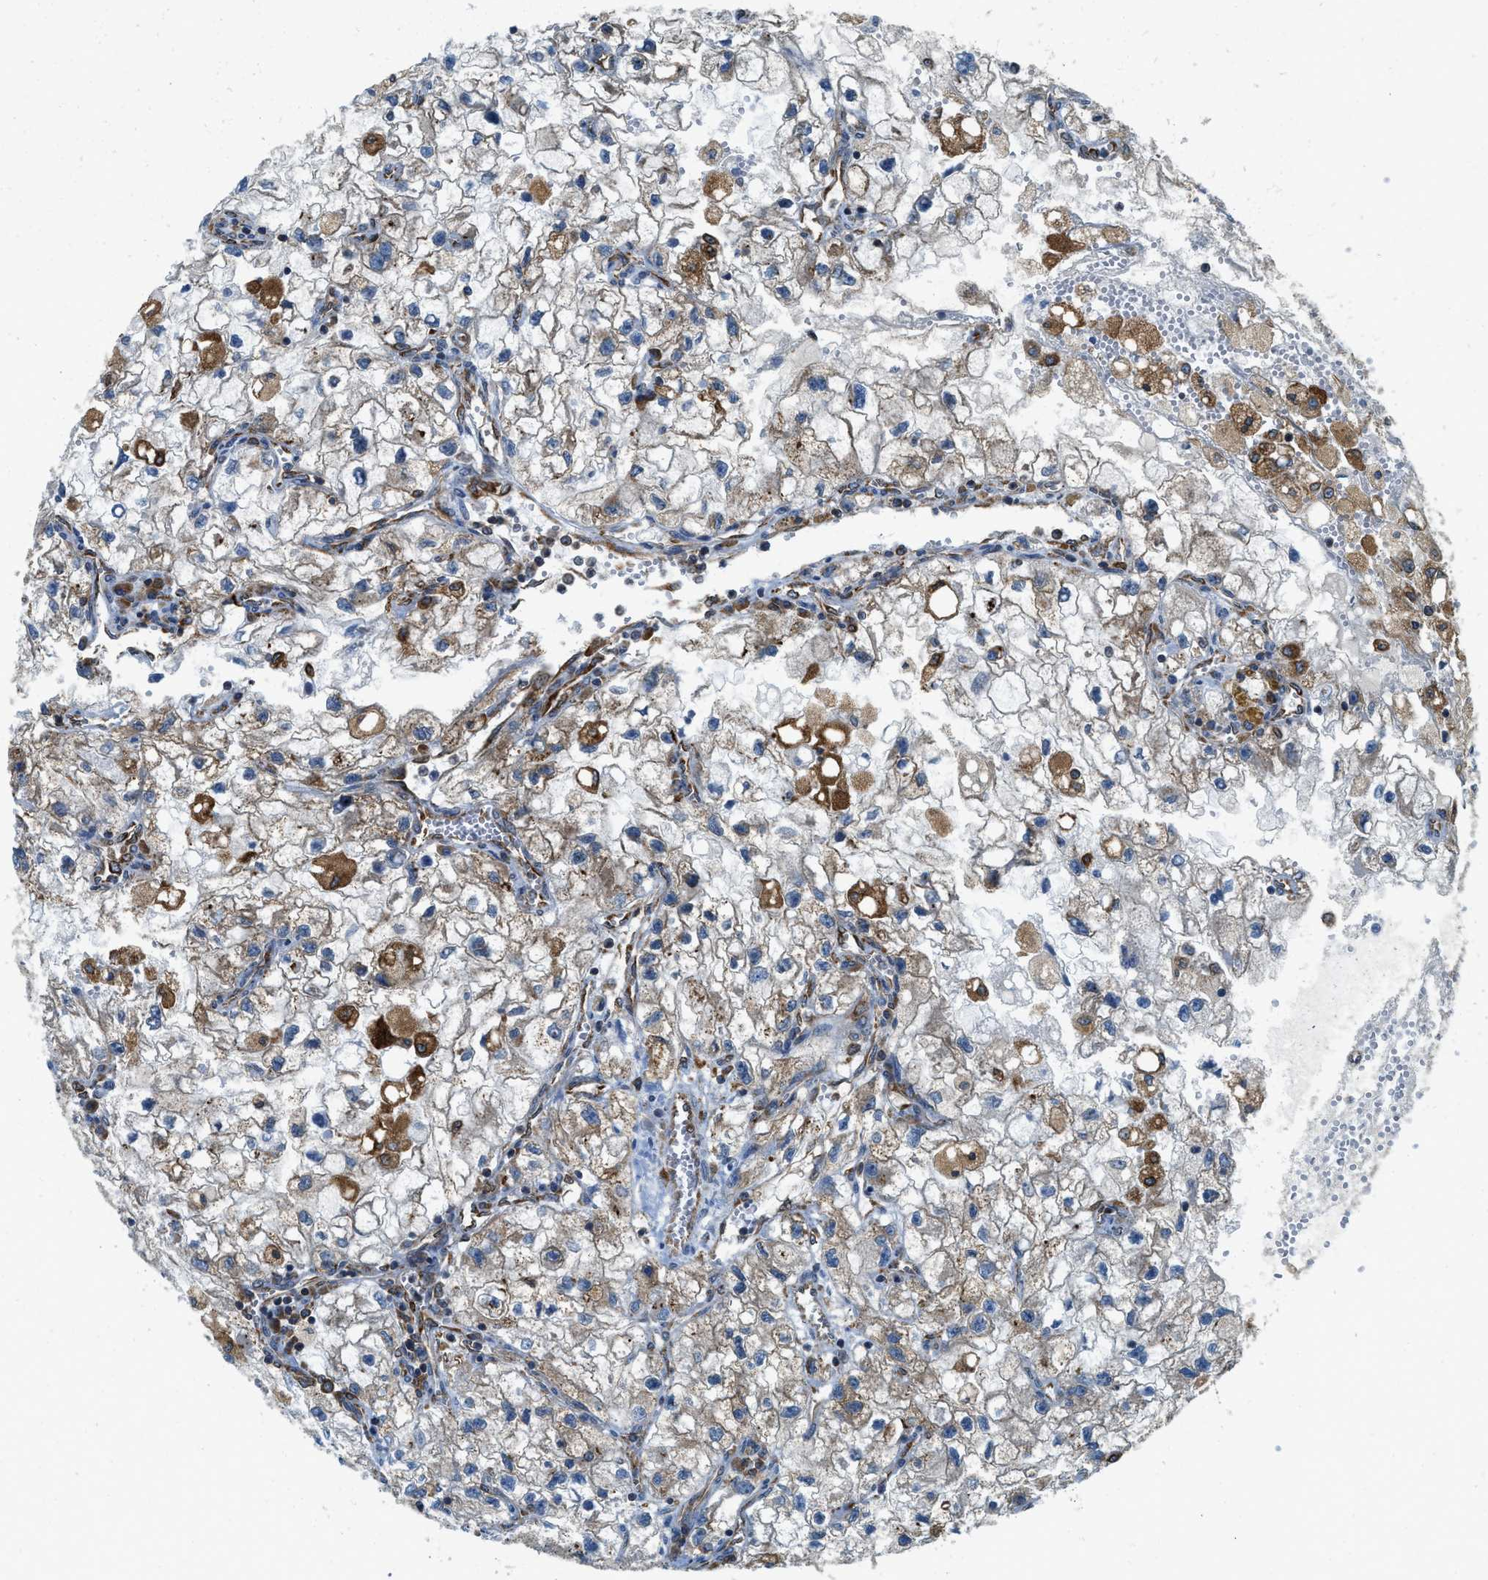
{"staining": {"intensity": "weak", "quantity": "25%-75%", "location": "cytoplasmic/membranous"}, "tissue": "renal cancer", "cell_type": "Tumor cells", "image_type": "cancer", "snomed": [{"axis": "morphology", "description": "Adenocarcinoma, NOS"}, {"axis": "topography", "description": "Kidney"}], "caption": "High-power microscopy captured an immunohistochemistry (IHC) image of renal adenocarcinoma, revealing weak cytoplasmic/membranous positivity in about 25%-75% of tumor cells.", "gene": "BCAP31", "patient": {"sex": "female", "age": 70}}